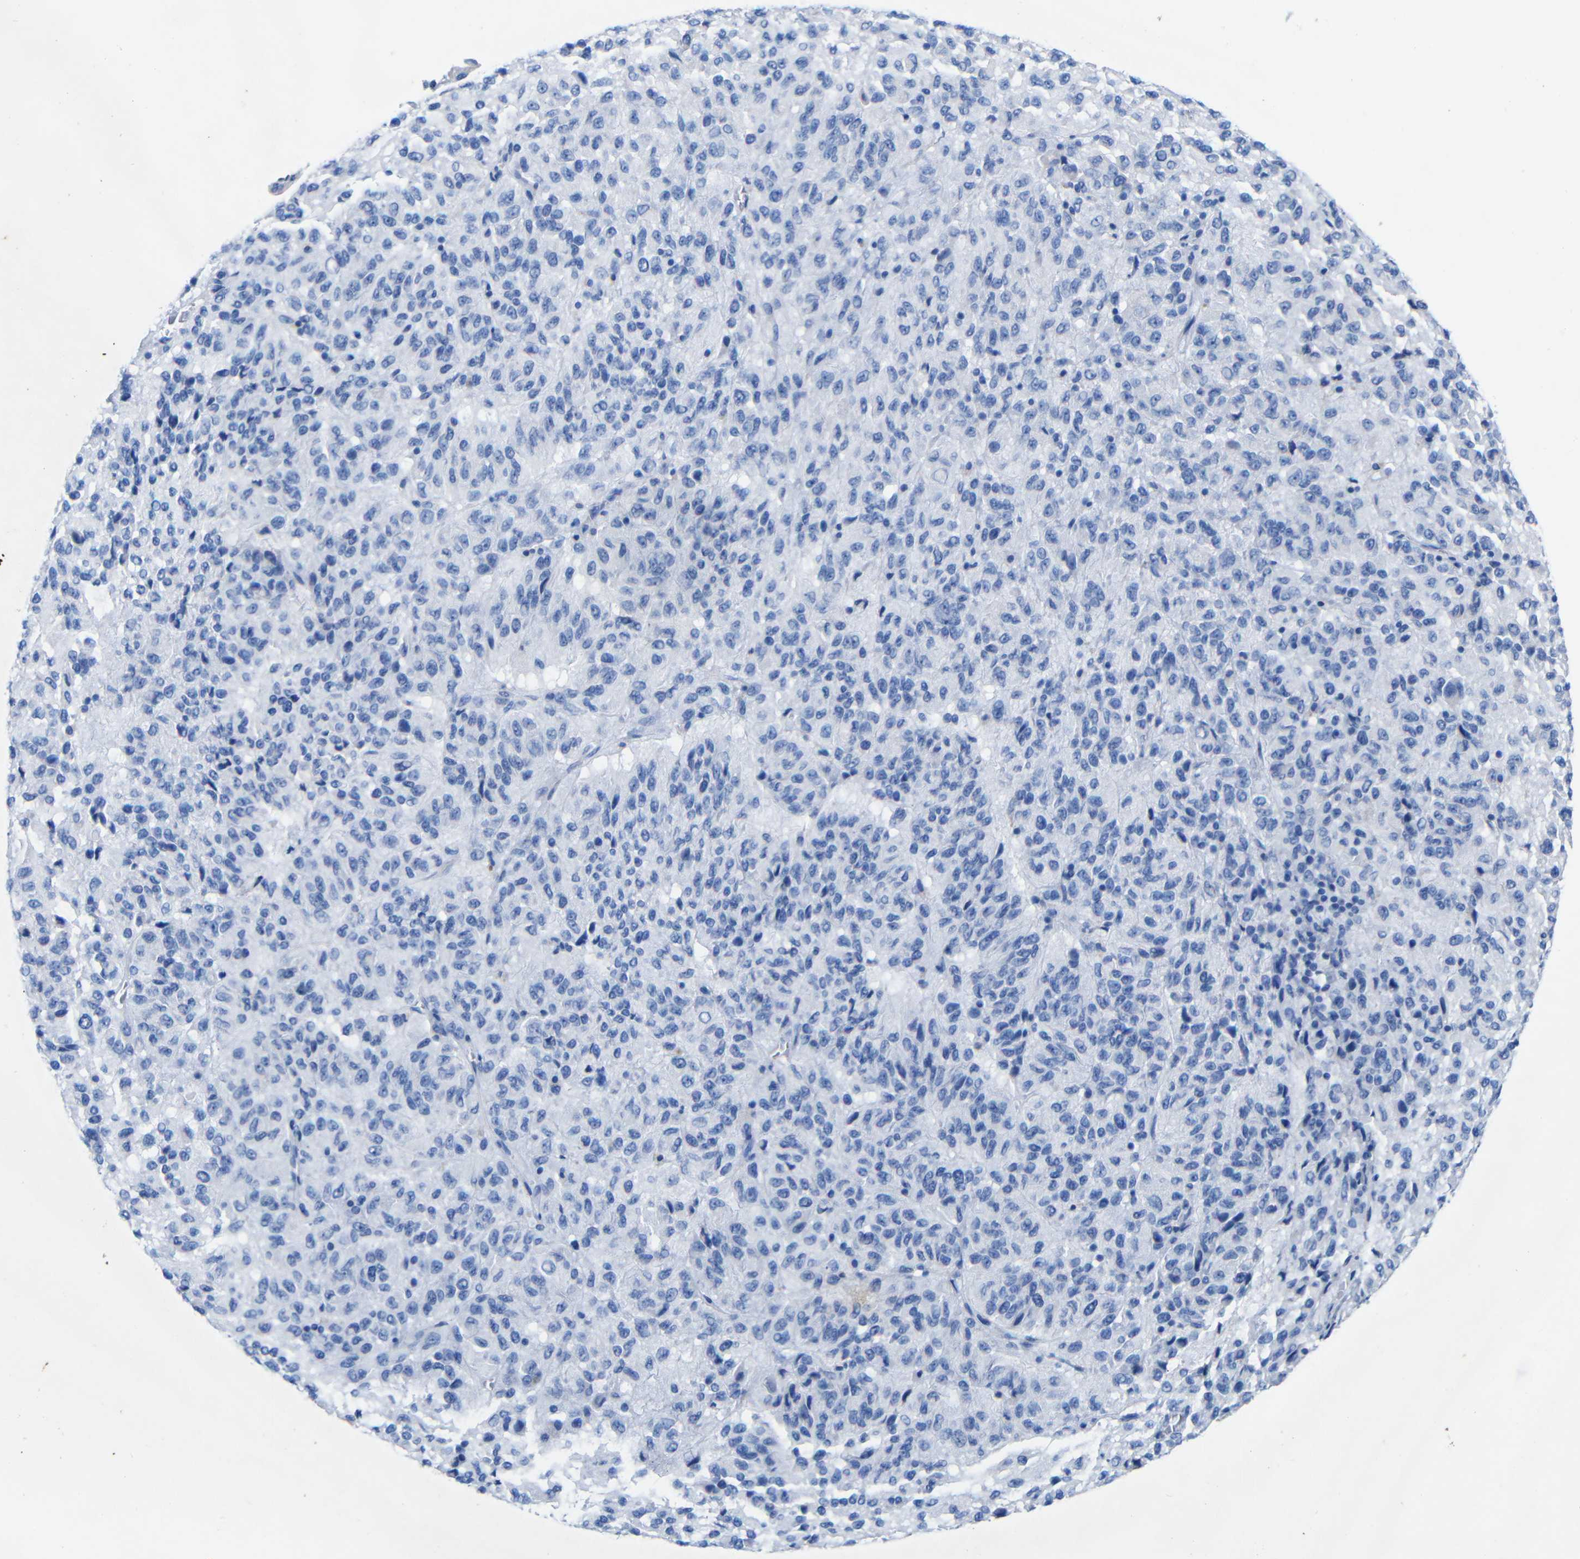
{"staining": {"intensity": "negative", "quantity": "none", "location": "none"}, "tissue": "melanoma", "cell_type": "Tumor cells", "image_type": "cancer", "snomed": [{"axis": "morphology", "description": "Malignant melanoma, Metastatic site"}, {"axis": "topography", "description": "Lung"}], "caption": "Micrograph shows no protein staining in tumor cells of malignant melanoma (metastatic site) tissue.", "gene": "CGNL1", "patient": {"sex": "male", "age": 64}}